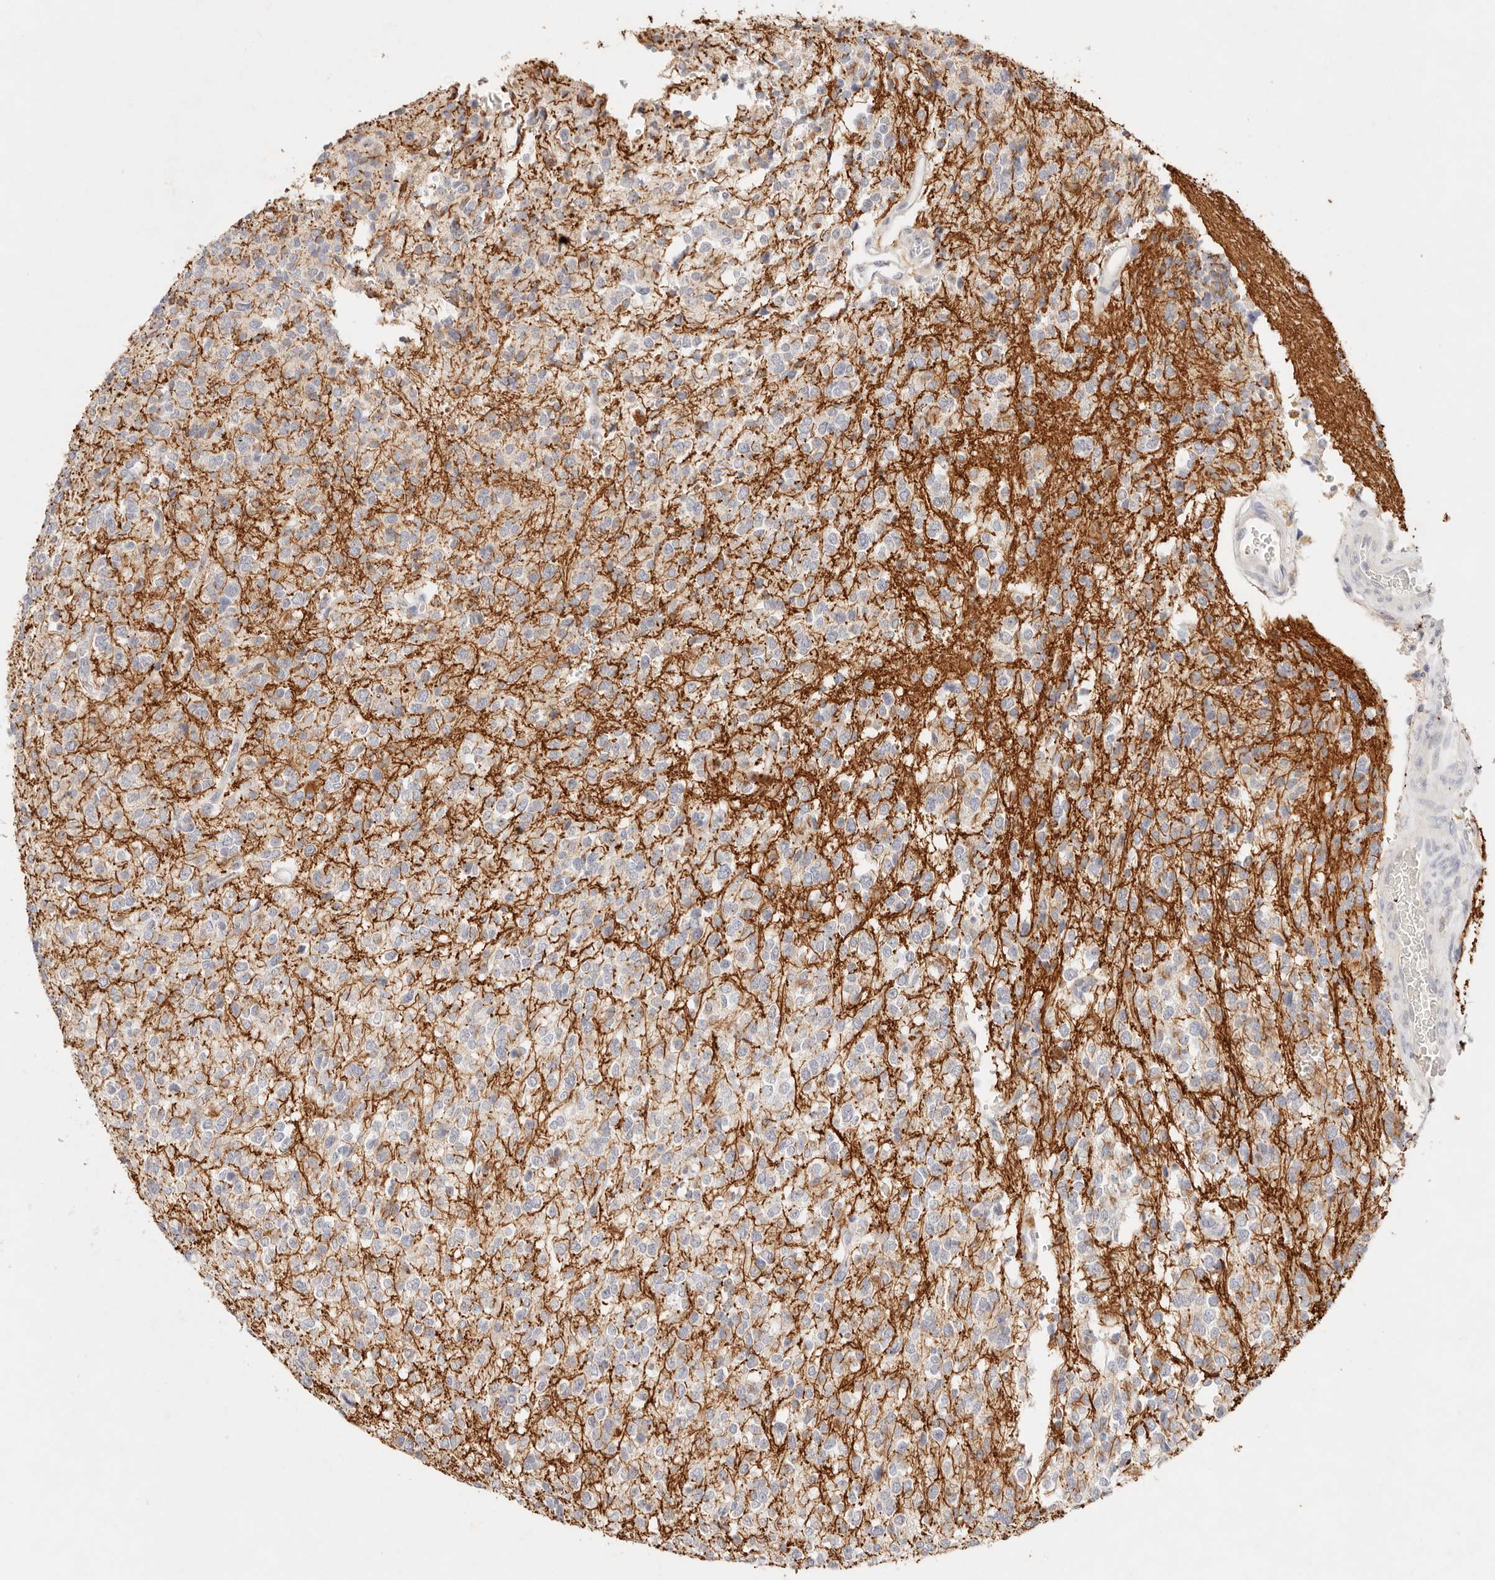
{"staining": {"intensity": "negative", "quantity": "none", "location": "none"}, "tissue": "glioma", "cell_type": "Tumor cells", "image_type": "cancer", "snomed": [{"axis": "morphology", "description": "Glioma, malignant, High grade"}, {"axis": "topography", "description": "Brain"}], "caption": "Malignant glioma (high-grade) stained for a protein using immunohistochemistry (IHC) reveals no staining tumor cells.", "gene": "GPR84", "patient": {"sex": "male", "age": 34}}